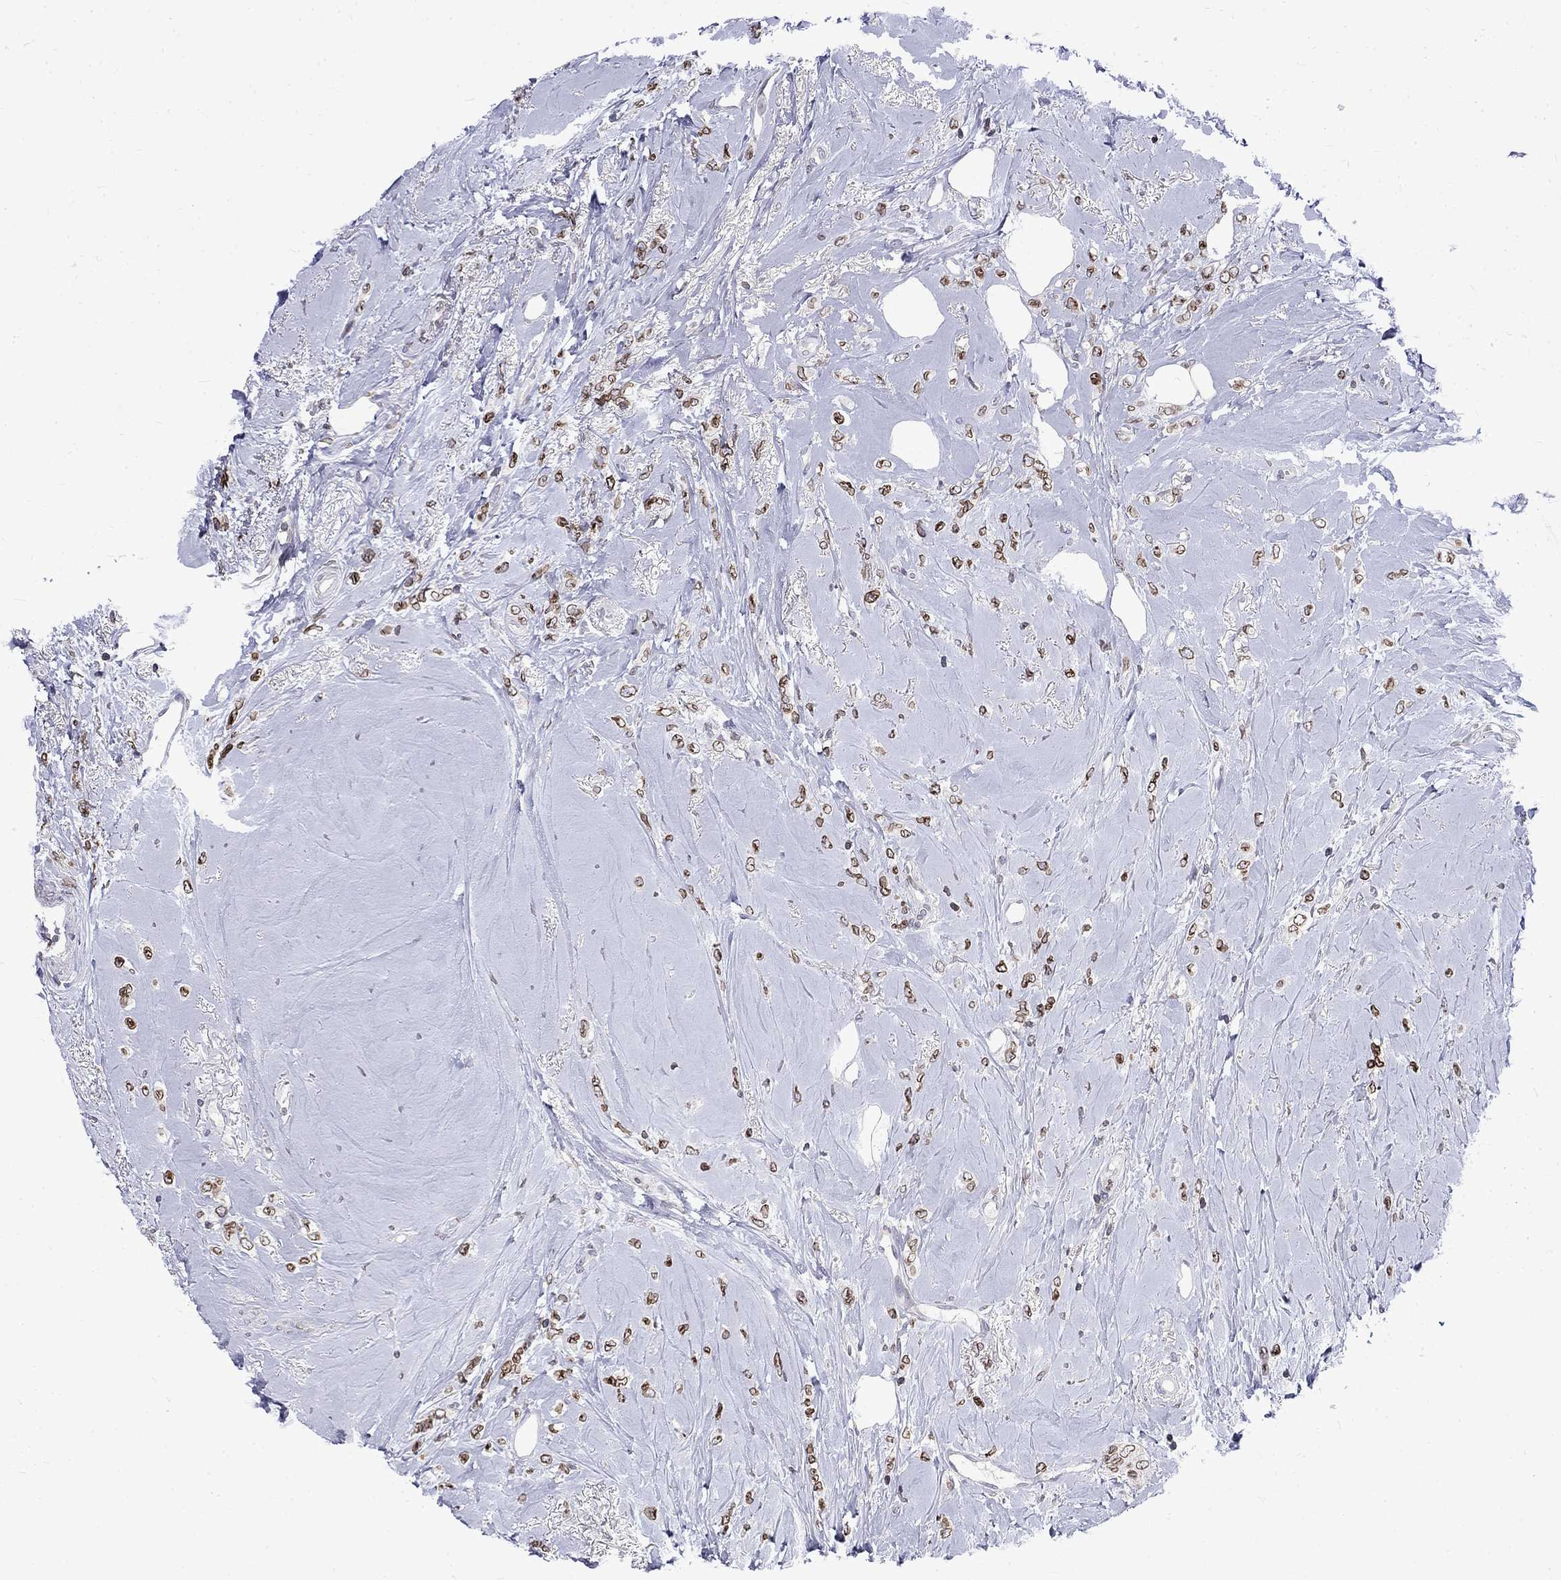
{"staining": {"intensity": "moderate", "quantity": "25%-75%", "location": "cytoplasmic/membranous,nuclear"}, "tissue": "breast cancer", "cell_type": "Tumor cells", "image_type": "cancer", "snomed": [{"axis": "morphology", "description": "Lobular carcinoma"}, {"axis": "topography", "description": "Breast"}], "caption": "Protein expression analysis of human breast lobular carcinoma reveals moderate cytoplasmic/membranous and nuclear staining in approximately 25%-75% of tumor cells. (IHC, brightfield microscopy, high magnification).", "gene": "SLA", "patient": {"sex": "female", "age": 66}}